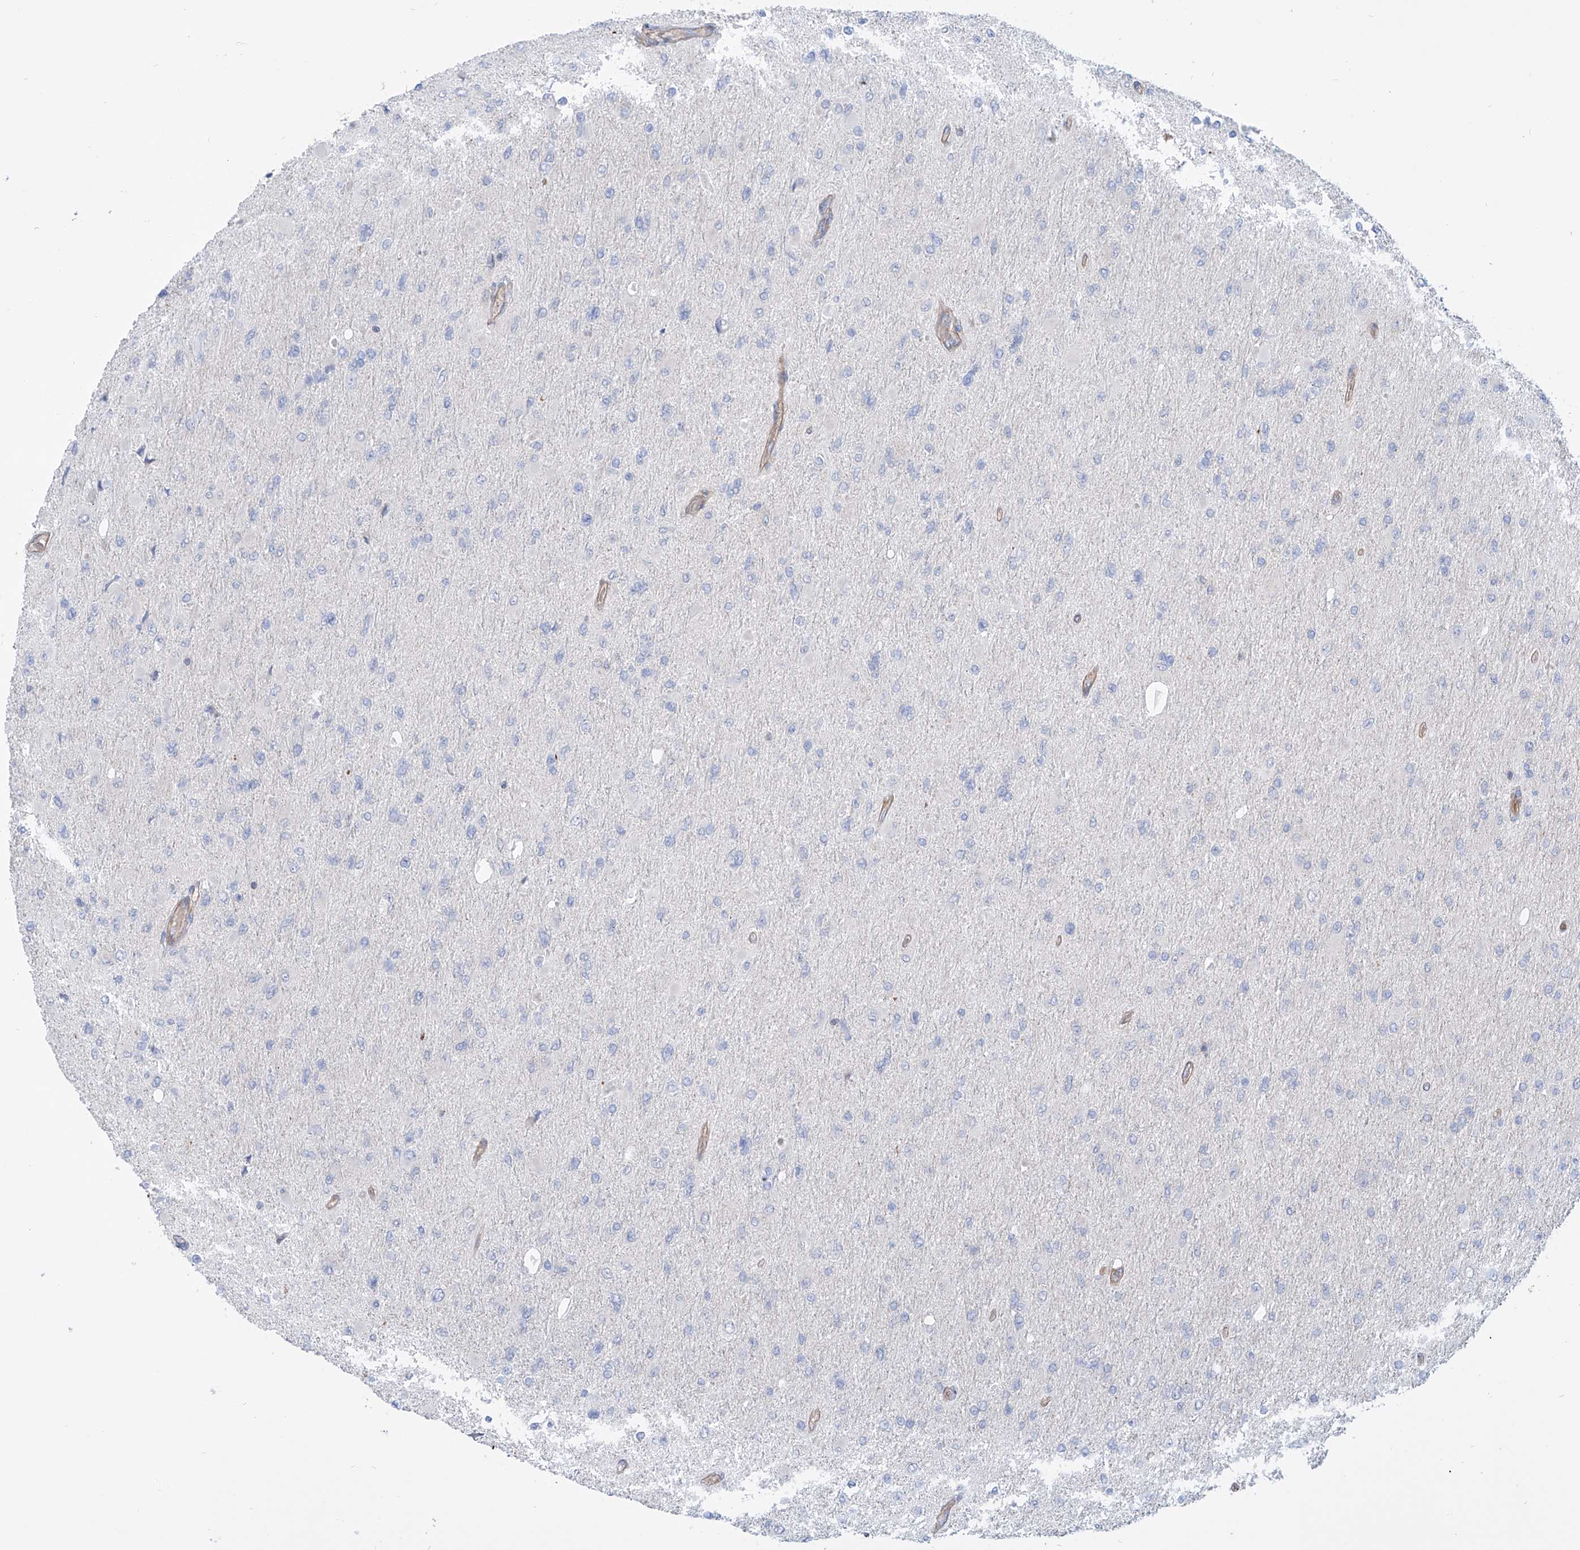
{"staining": {"intensity": "negative", "quantity": "none", "location": "none"}, "tissue": "glioma", "cell_type": "Tumor cells", "image_type": "cancer", "snomed": [{"axis": "morphology", "description": "Glioma, malignant, High grade"}, {"axis": "topography", "description": "Cerebral cortex"}], "caption": "Glioma was stained to show a protein in brown. There is no significant staining in tumor cells.", "gene": "TMEM209", "patient": {"sex": "female", "age": 36}}